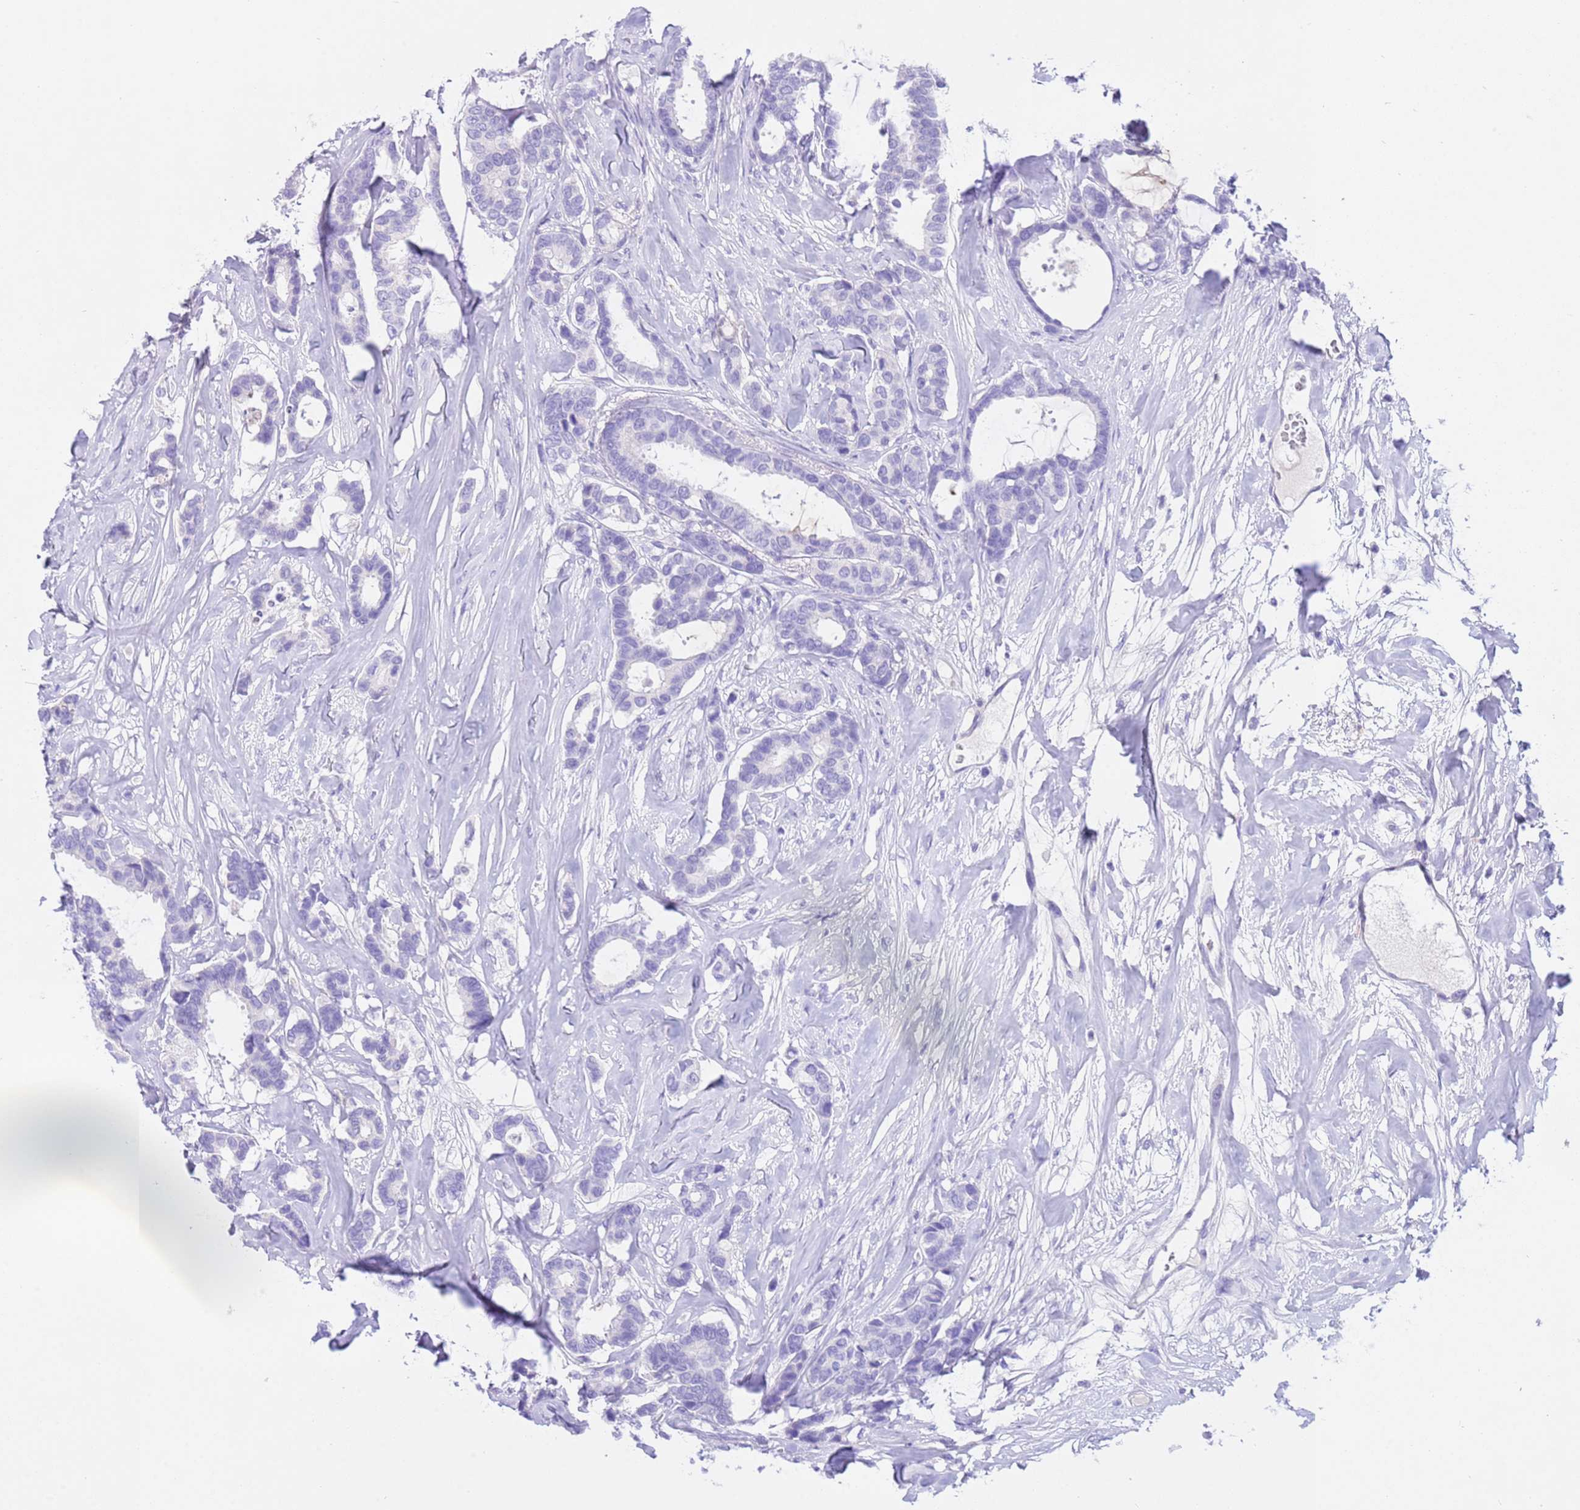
{"staining": {"intensity": "negative", "quantity": "none", "location": "none"}, "tissue": "breast cancer", "cell_type": "Tumor cells", "image_type": "cancer", "snomed": [{"axis": "morphology", "description": "Duct carcinoma"}, {"axis": "topography", "description": "Breast"}], "caption": "Micrograph shows no significant protein staining in tumor cells of breast invasive ductal carcinoma.", "gene": "CPB1", "patient": {"sex": "female", "age": 87}}